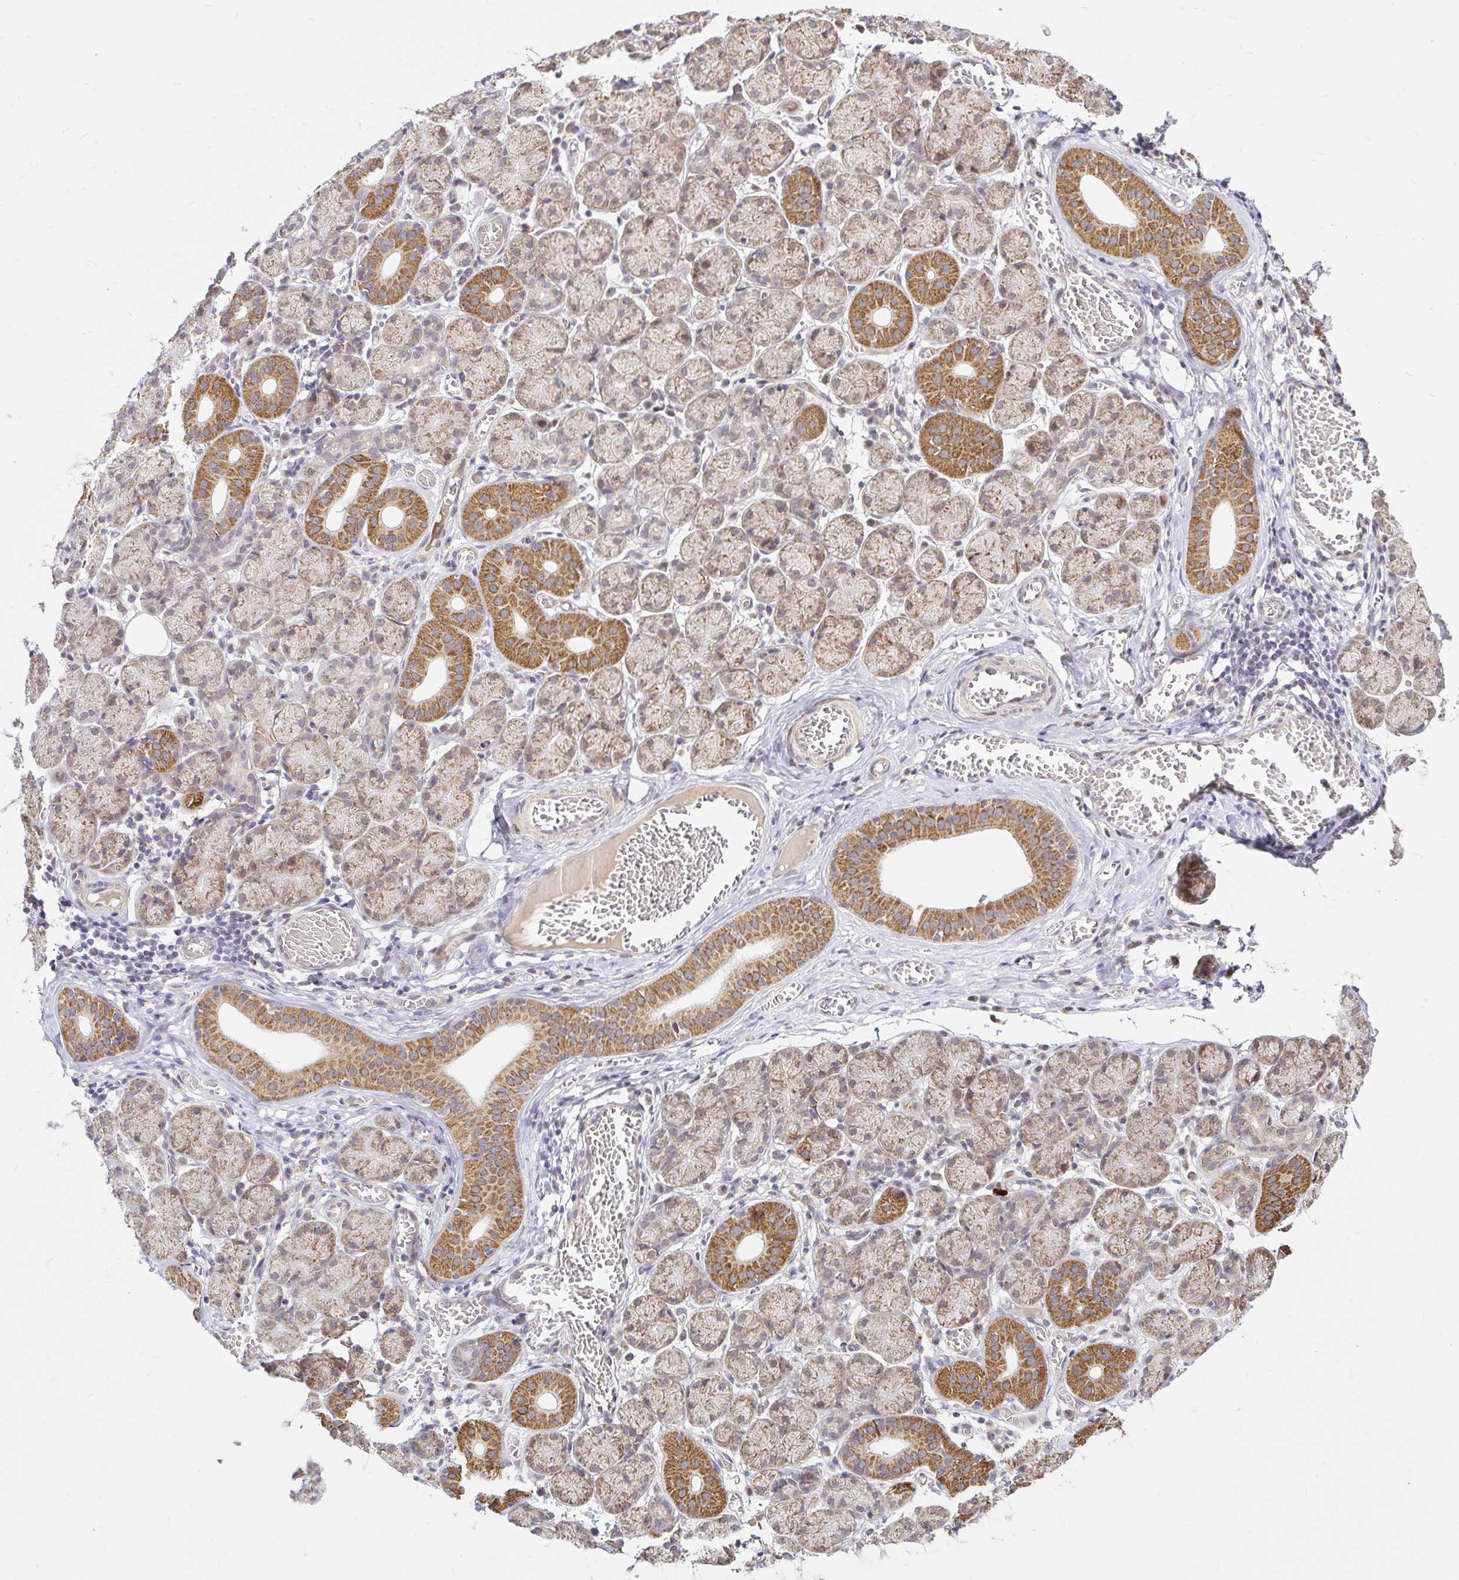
{"staining": {"intensity": "moderate", "quantity": "25%-75%", "location": "cytoplasmic/membranous"}, "tissue": "salivary gland", "cell_type": "Glandular cells", "image_type": "normal", "snomed": [{"axis": "morphology", "description": "Normal tissue, NOS"}, {"axis": "topography", "description": "Salivary gland"}], "caption": "High-magnification brightfield microscopy of unremarkable salivary gland stained with DAB (brown) and counterstained with hematoxylin (blue). glandular cells exhibit moderate cytoplasmic/membranous positivity is identified in about25%-75% of cells. (DAB IHC, brown staining for protein, blue staining for nuclei).", "gene": "TIMM50", "patient": {"sex": "female", "age": 24}}